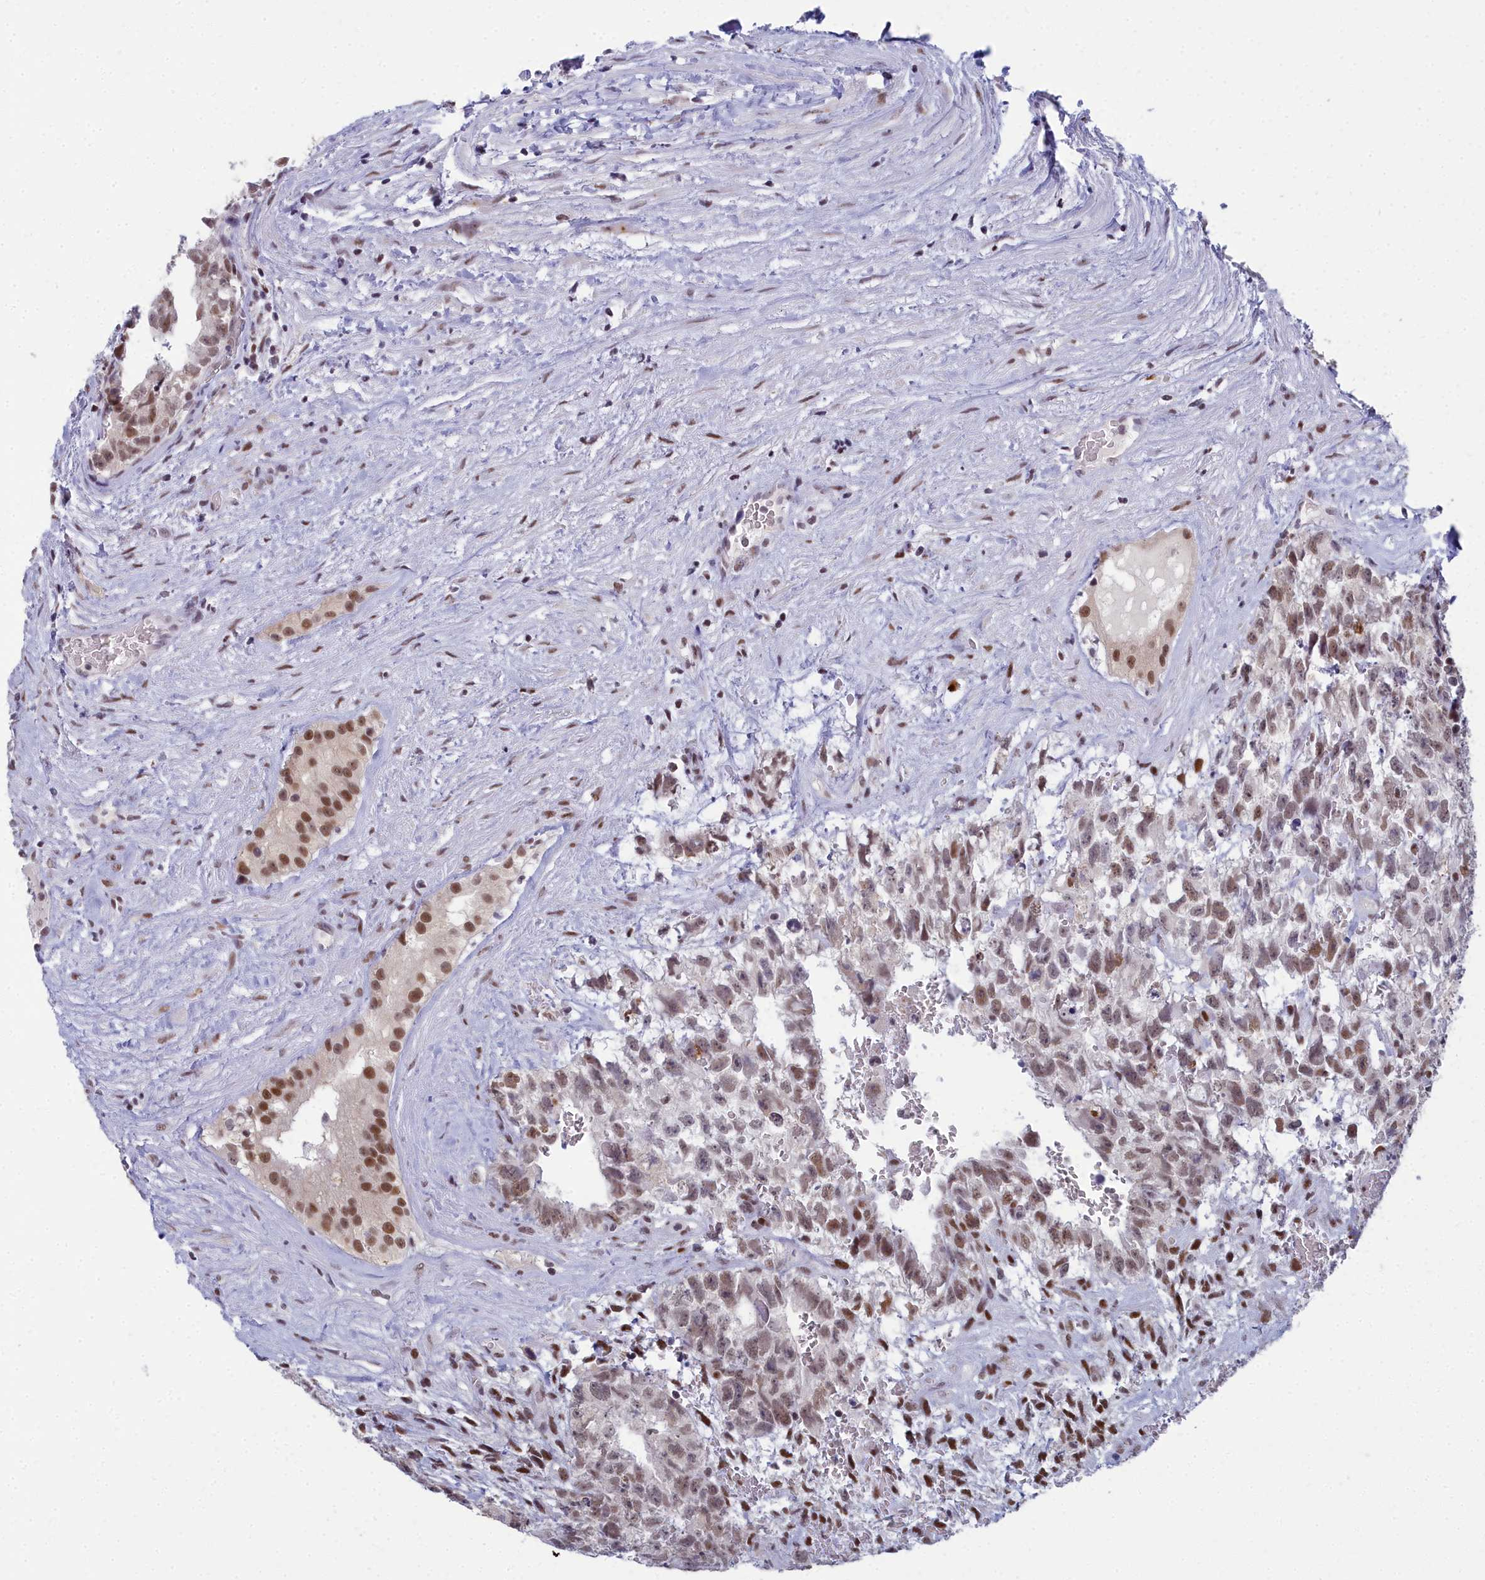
{"staining": {"intensity": "moderate", "quantity": ">75%", "location": "nuclear"}, "tissue": "testis cancer", "cell_type": "Tumor cells", "image_type": "cancer", "snomed": [{"axis": "morphology", "description": "Carcinoma, Embryonal, NOS"}, {"axis": "topography", "description": "Testis"}], "caption": "This photomicrograph demonstrates IHC staining of testis cancer, with medium moderate nuclear positivity in approximately >75% of tumor cells.", "gene": "CCDC97", "patient": {"sex": "male", "age": 26}}